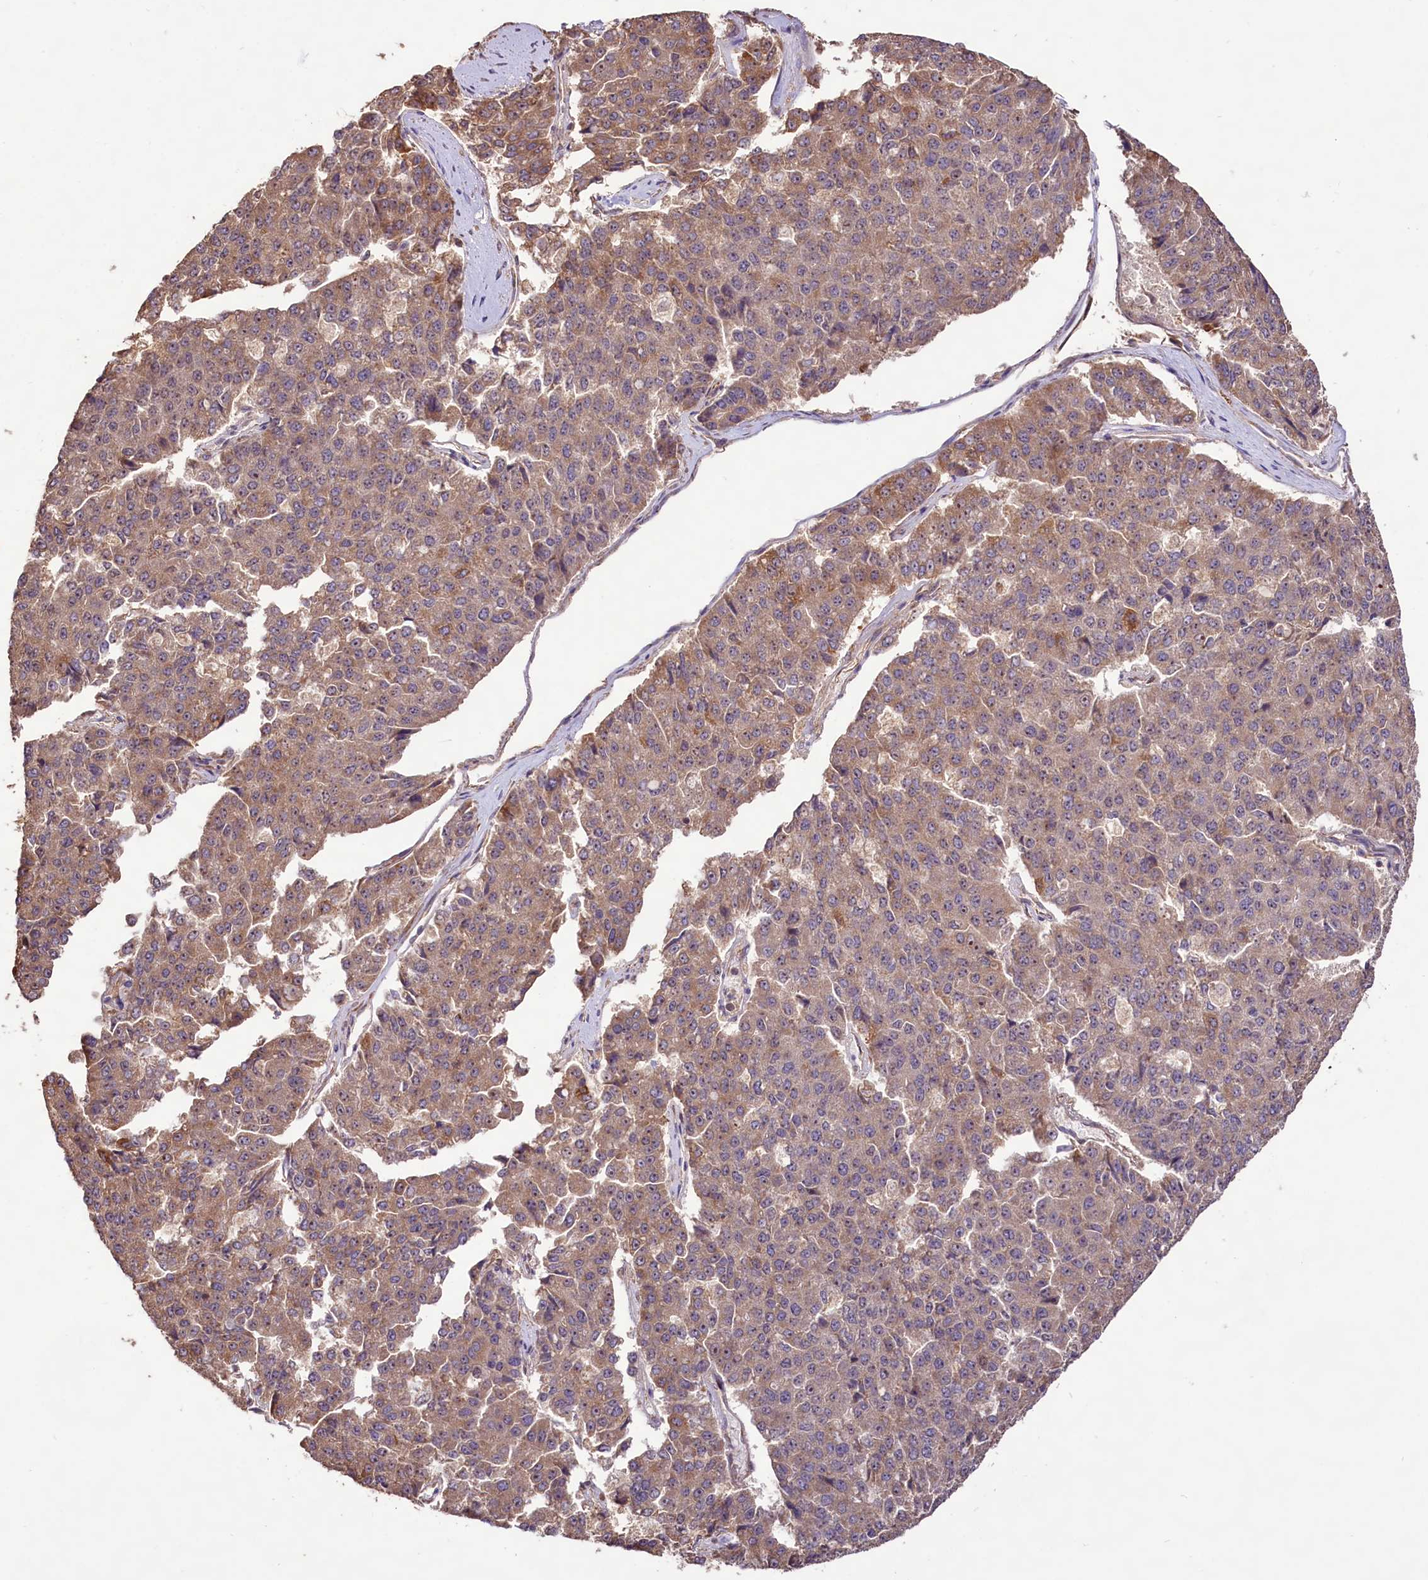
{"staining": {"intensity": "weak", "quantity": ">75%", "location": "cytoplasmic/membranous,nuclear"}, "tissue": "pancreatic cancer", "cell_type": "Tumor cells", "image_type": "cancer", "snomed": [{"axis": "morphology", "description": "Adenocarcinoma, NOS"}, {"axis": "topography", "description": "Pancreas"}], "caption": "The immunohistochemical stain labels weak cytoplasmic/membranous and nuclear positivity in tumor cells of pancreatic adenocarcinoma tissue.", "gene": "RRP8", "patient": {"sex": "male", "age": 50}}